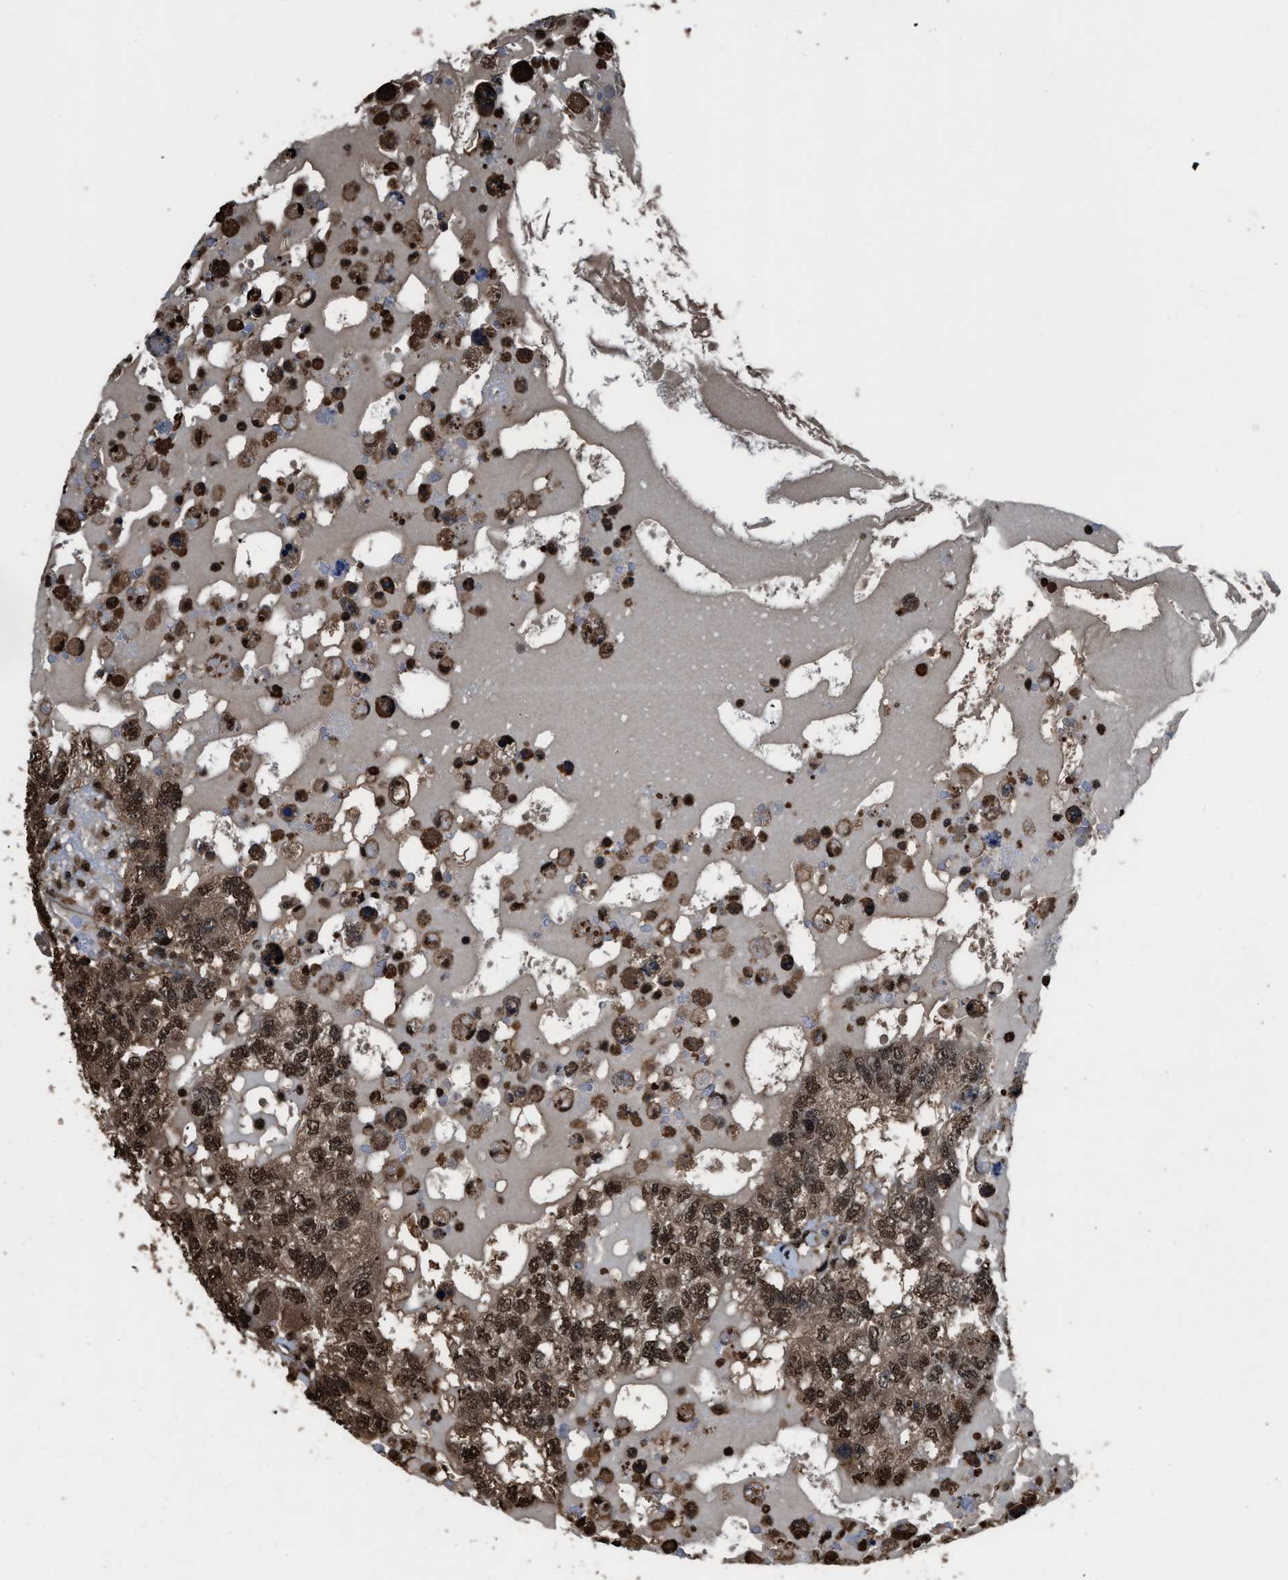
{"staining": {"intensity": "moderate", "quantity": ">75%", "location": "cytoplasmic/membranous,nuclear"}, "tissue": "testis cancer", "cell_type": "Tumor cells", "image_type": "cancer", "snomed": [{"axis": "morphology", "description": "Carcinoma, Embryonal, NOS"}, {"axis": "topography", "description": "Testis"}], "caption": "Moderate cytoplasmic/membranous and nuclear expression is seen in about >75% of tumor cells in testis cancer.", "gene": "FNTA", "patient": {"sex": "male", "age": 36}}